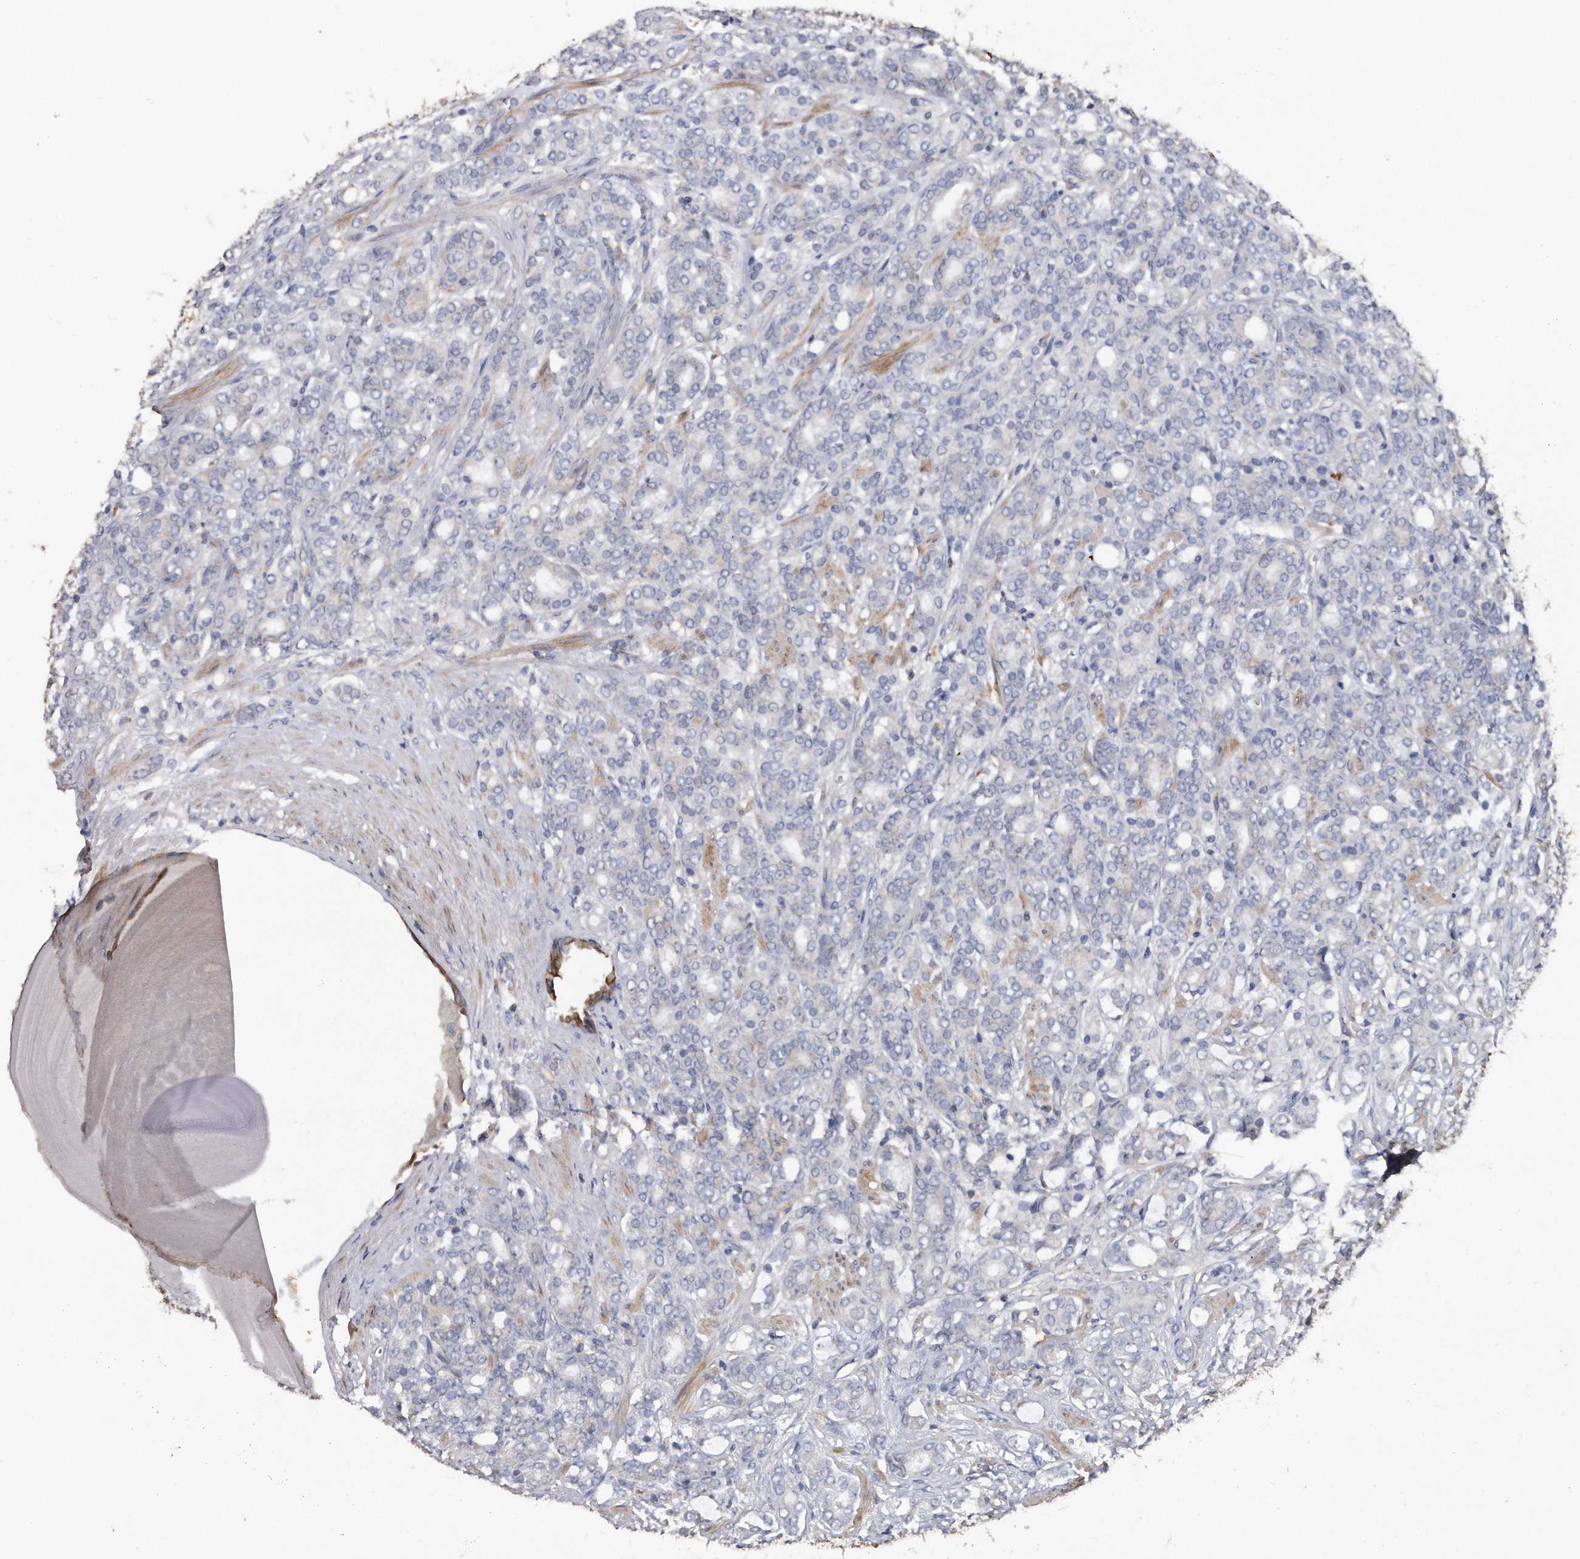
{"staining": {"intensity": "negative", "quantity": "none", "location": "none"}, "tissue": "prostate cancer", "cell_type": "Tumor cells", "image_type": "cancer", "snomed": [{"axis": "morphology", "description": "Adenocarcinoma, High grade"}, {"axis": "topography", "description": "Prostate"}], "caption": "Photomicrograph shows no significant protein positivity in tumor cells of prostate cancer.", "gene": "KCND3", "patient": {"sex": "male", "age": 62}}